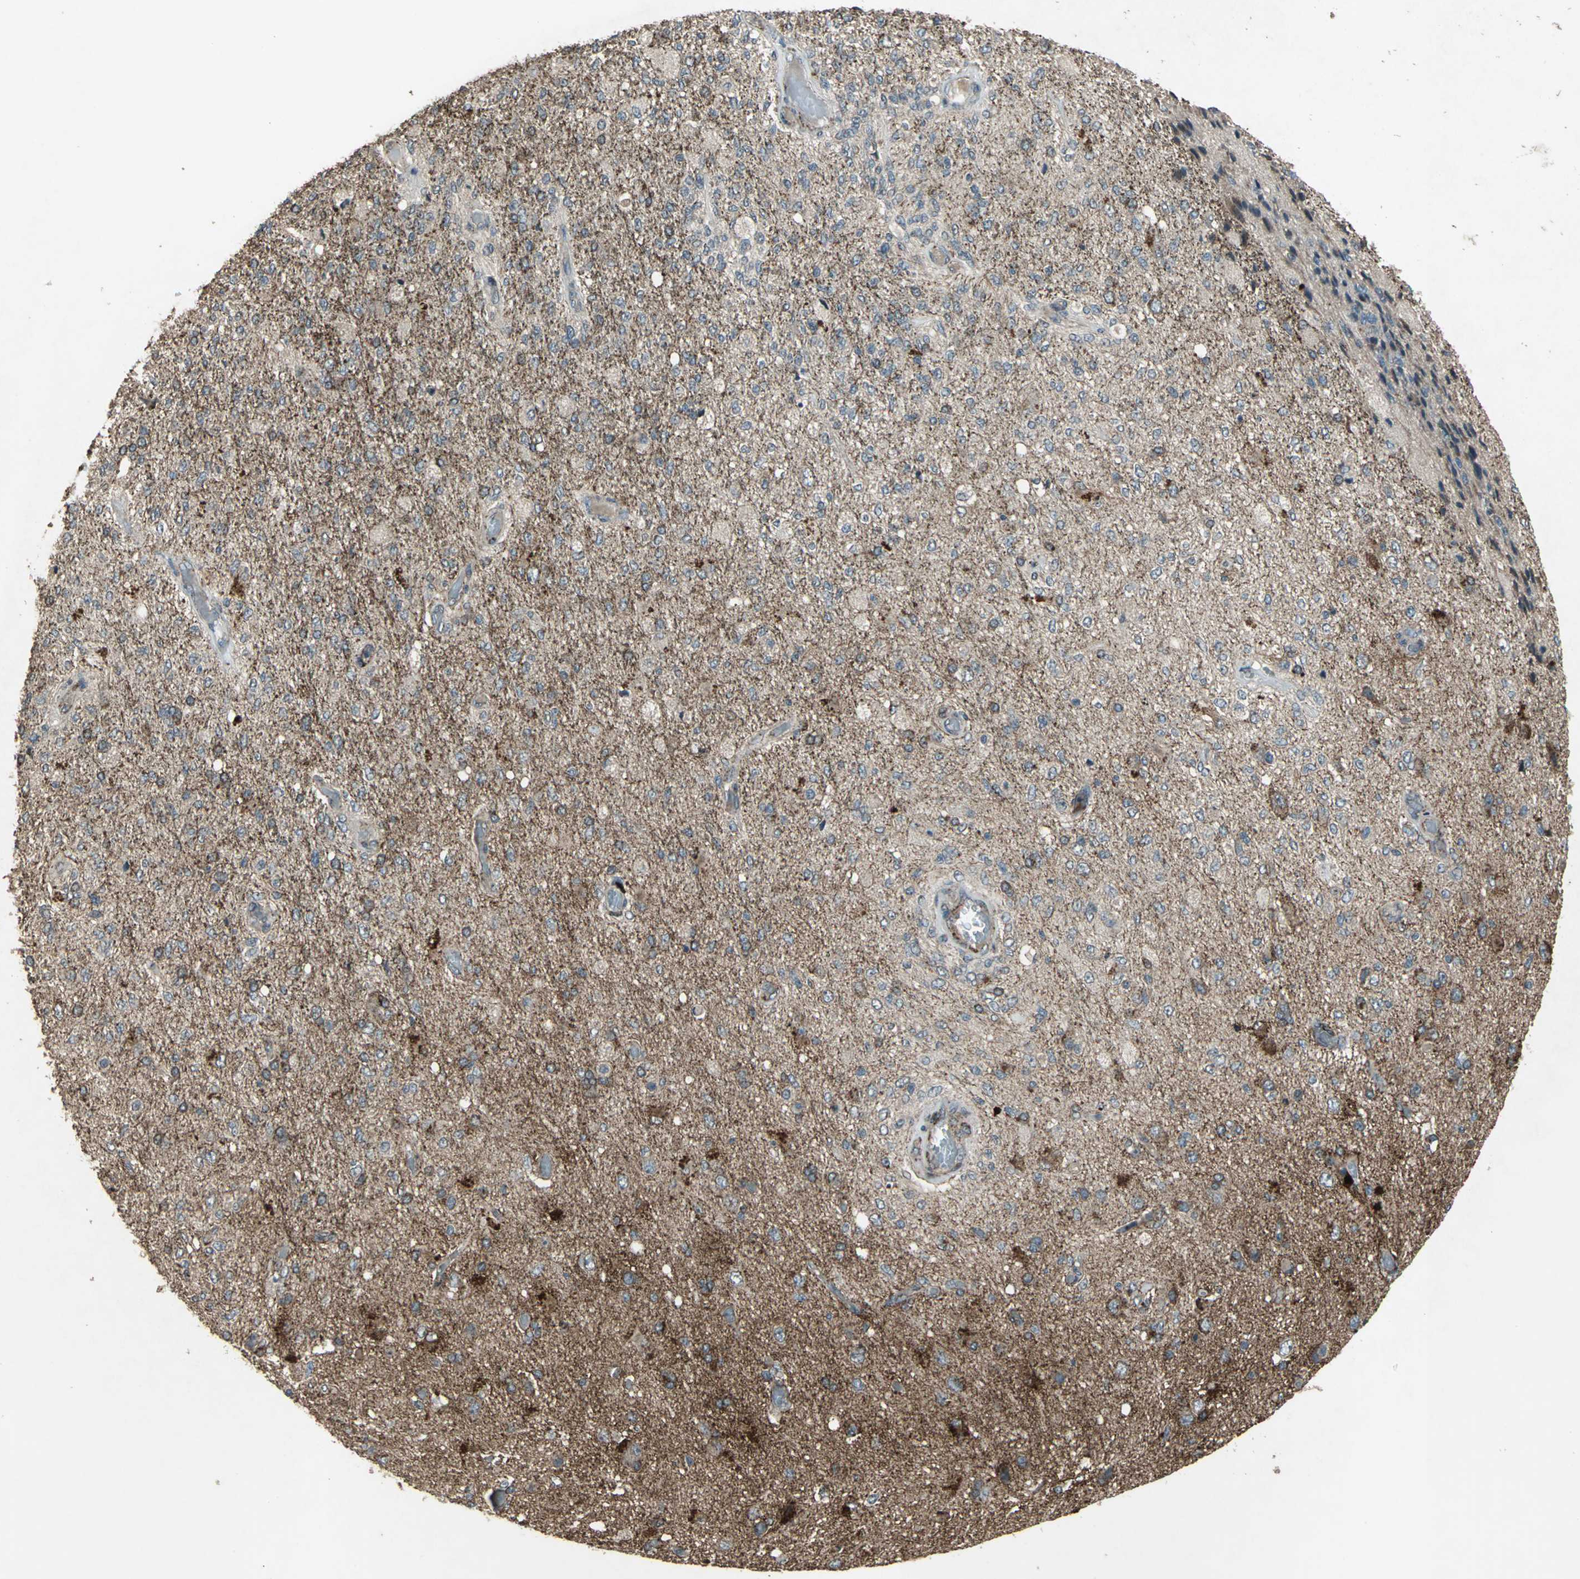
{"staining": {"intensity": "strong", "quantity": "<25%", "location": "cytoplasmic/membranous"}, "tissue": "glioma", "cell_type": "Tumor cells", "image_type": "cancer", "snomed": [{"axis": "morphology", "description": "Normal tissue, NOS"}, {"axis": "morphology", "description": "Glioma, malignant, High grade"}, {"axis": "topography", "description": "Cerebral cortex"}], "caption": "Immunohistochemistry staining of high-grade glioma (malignant), which displays medium levels of strong cytoplasmic/membranous staining in approximately <25% of tumor cells indicating strong cytoplasmic/membranous protein staining. The staining was performed using DAB (3,3'-diaminobenzidine) (brown) for protein detection and nuclei were counterstained in hematoxylin (blue).", "gene": "SEPTIN4", "patient": {"sex": "male", "age": 77}}